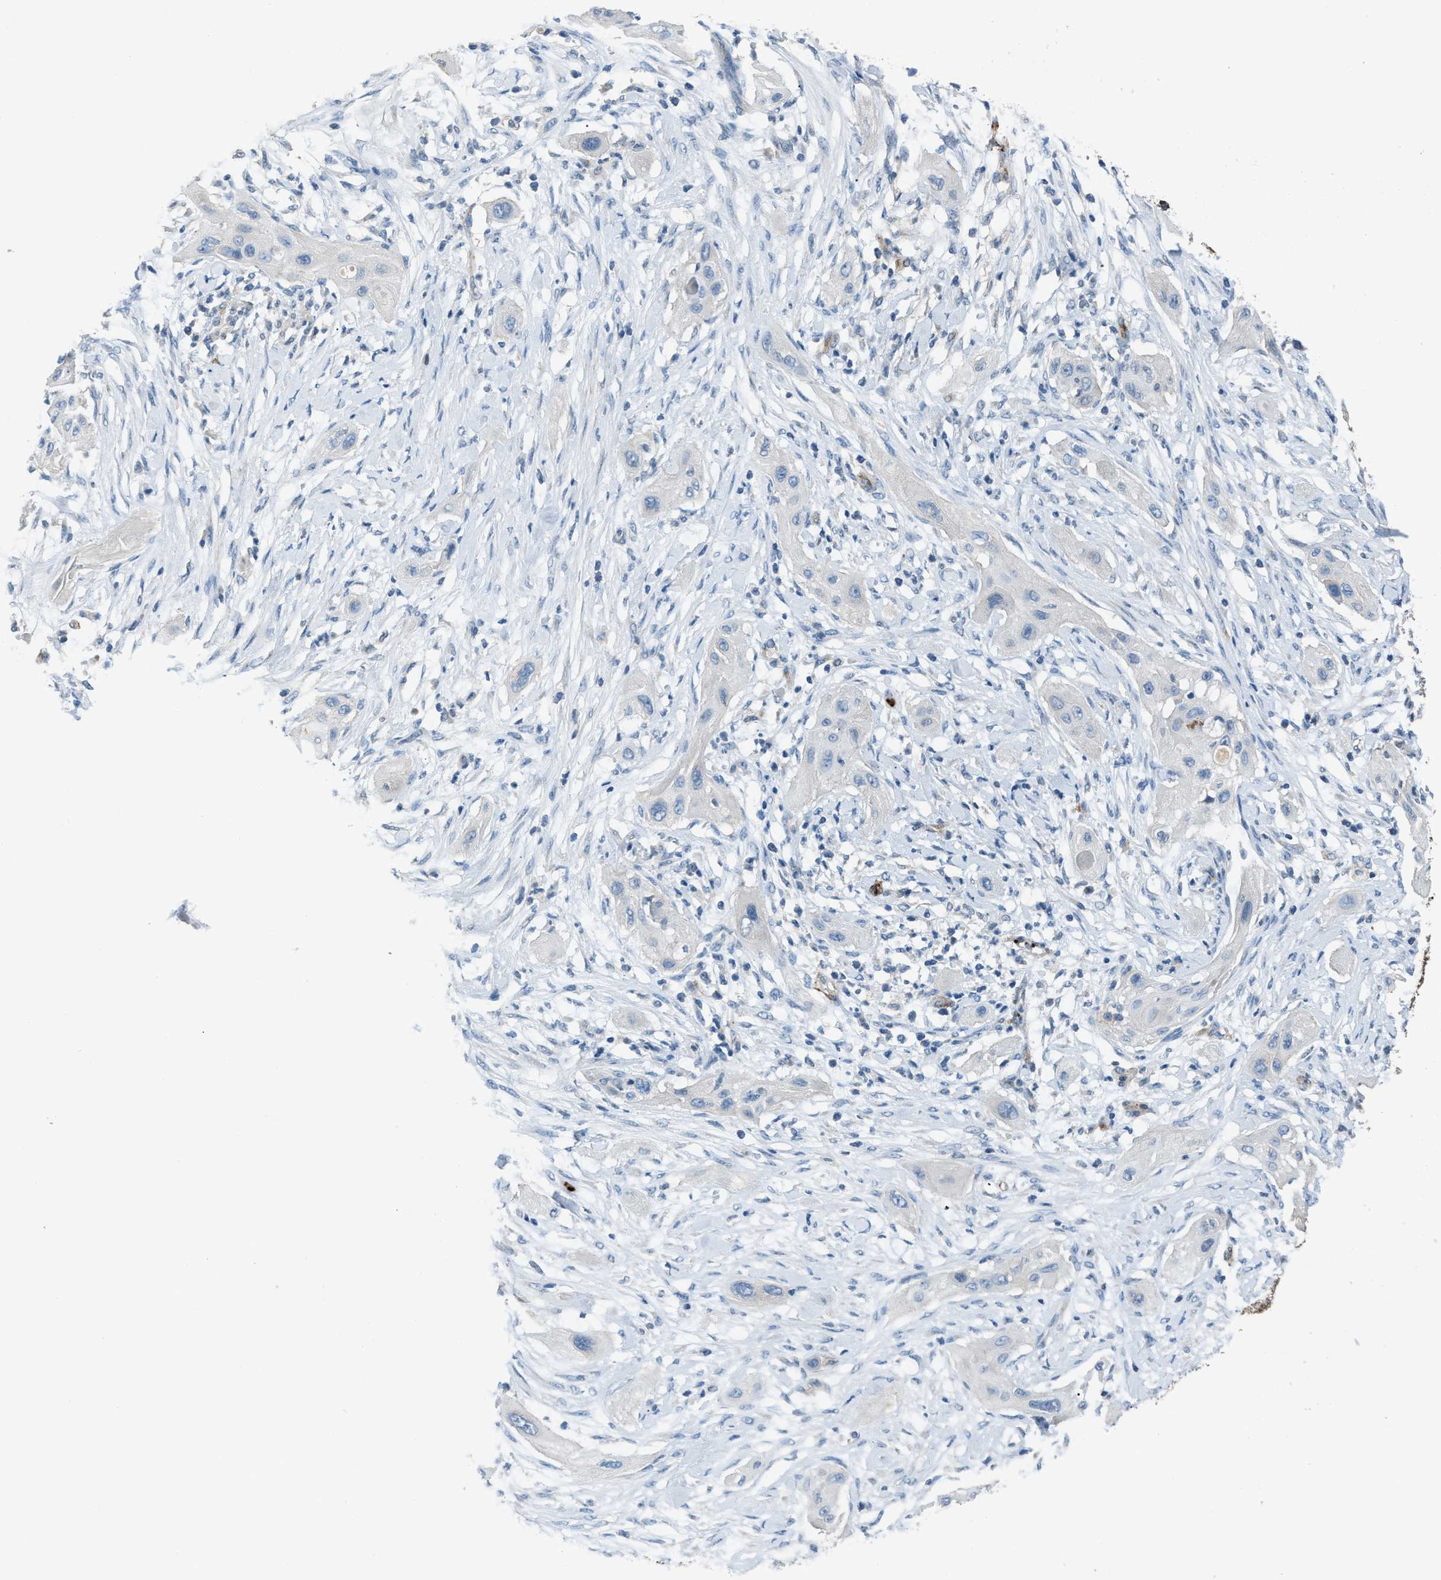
{"staining": {"intensity": "negative", "quantity": "none", "location": "none"}, "tissue": "lung cancer", "cell_type": "Tumor cells", "image_type": "cancer", "snomed": [{"axis": "morphology", "description": "Squamous cell carcinoma, NOS"}, {"axis": "topography", "description": "Lung"}], "caption": "Image shows no protein expression in tumor cells of squamous cell carcinoma (lung) tissue.", "gene": "SLC22A15", "patient": {"sex": "female", "age": 47}}